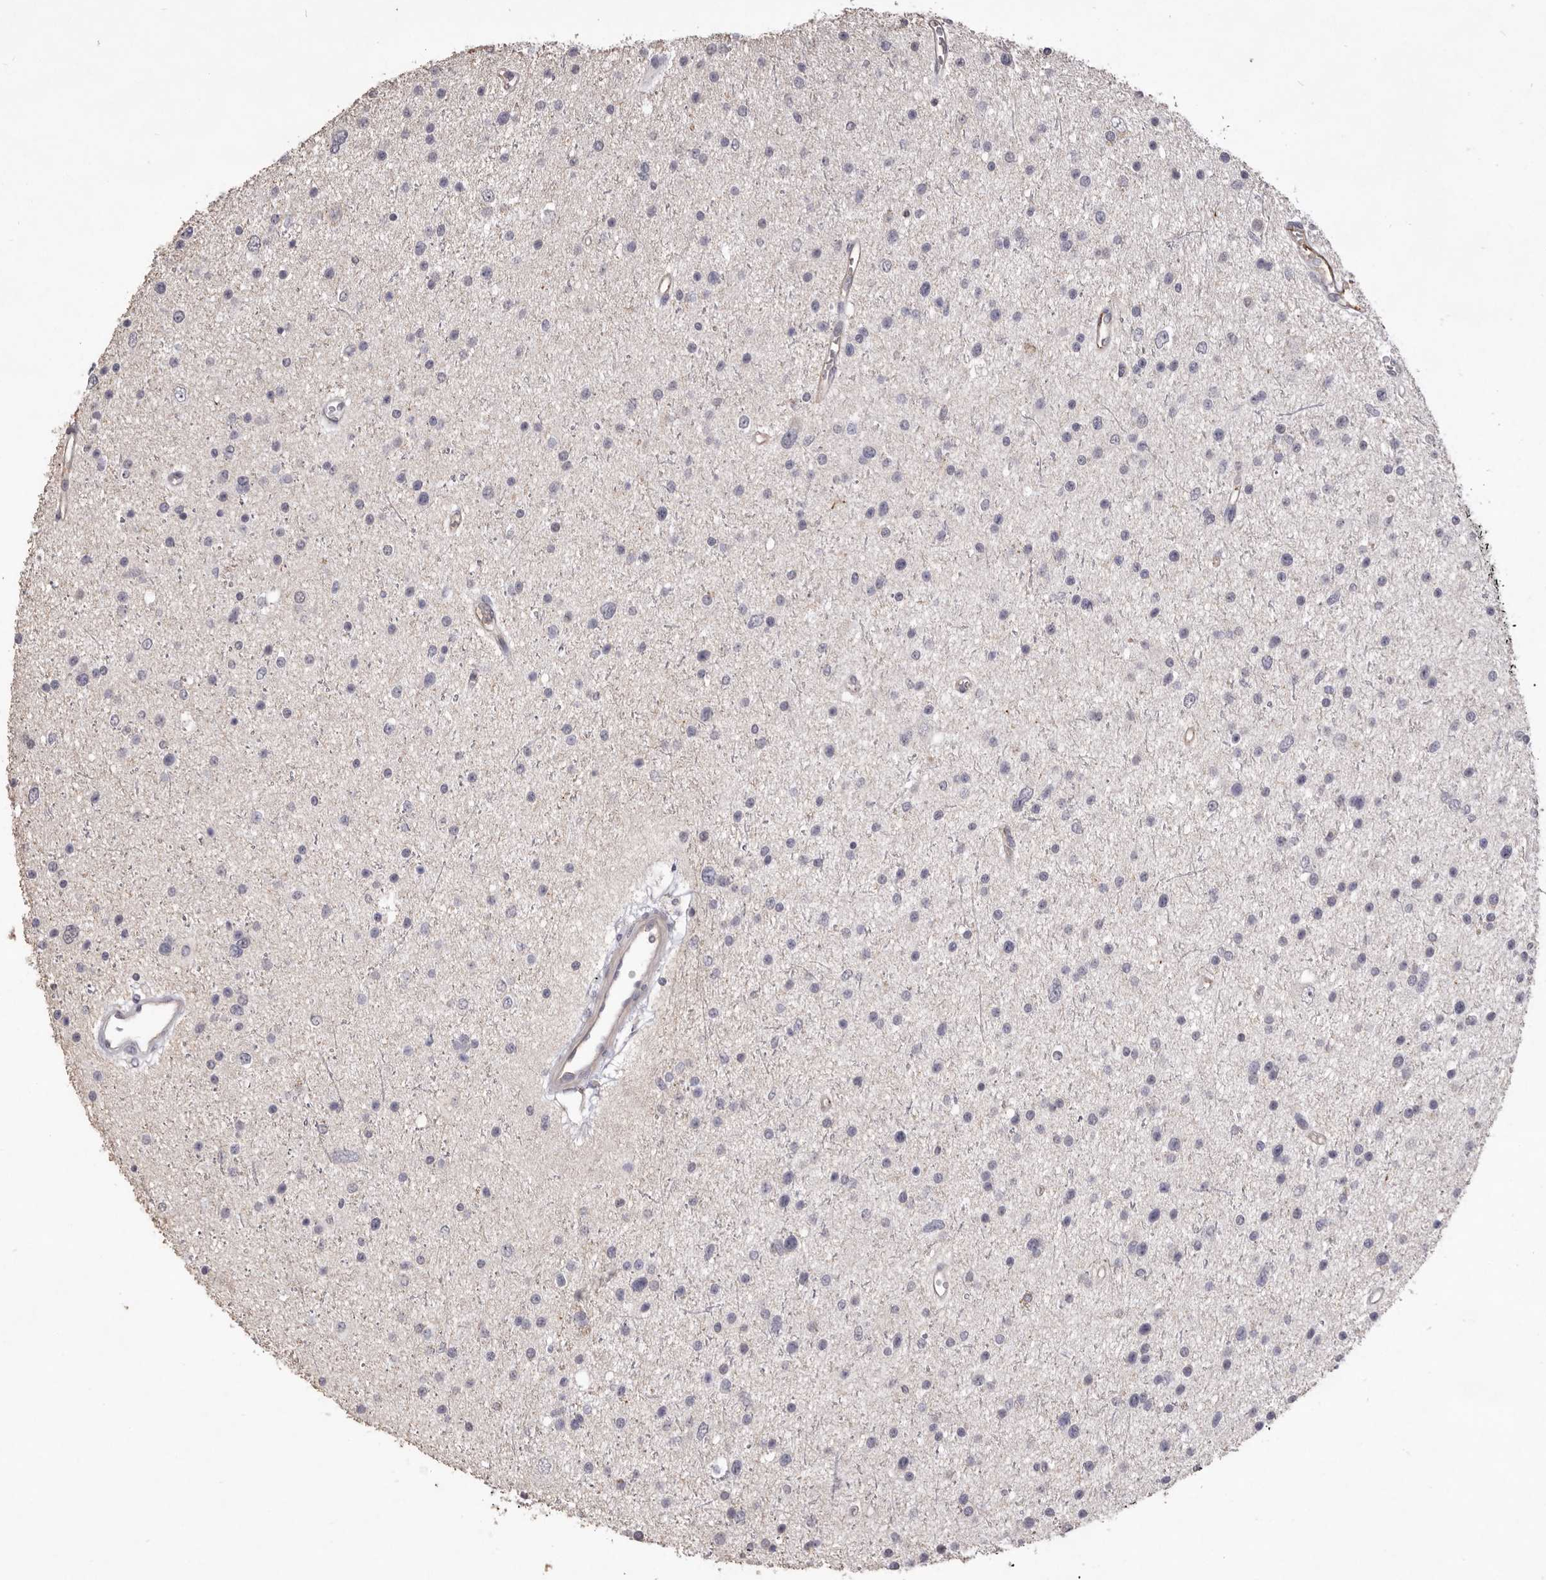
{"staining": {"intensity": "negative", "quantity": "none", "location": "none"}, "tissue": "glioma", "cell_type": "Tumor cells", "image_type": "cancer", "snomed": [{"axis": "morphology", "description": "Glioma, malignant, Low grade"}, {"axis": "topography", "description": "Brain"}], "caption": "High power microscopy image of an IHC histopathology image of malignant glioma (low-grade), revealing no significant staining in tumor cells.", "gene": "ZYG11B", "patient": {"sex": "female", "age": 37}}